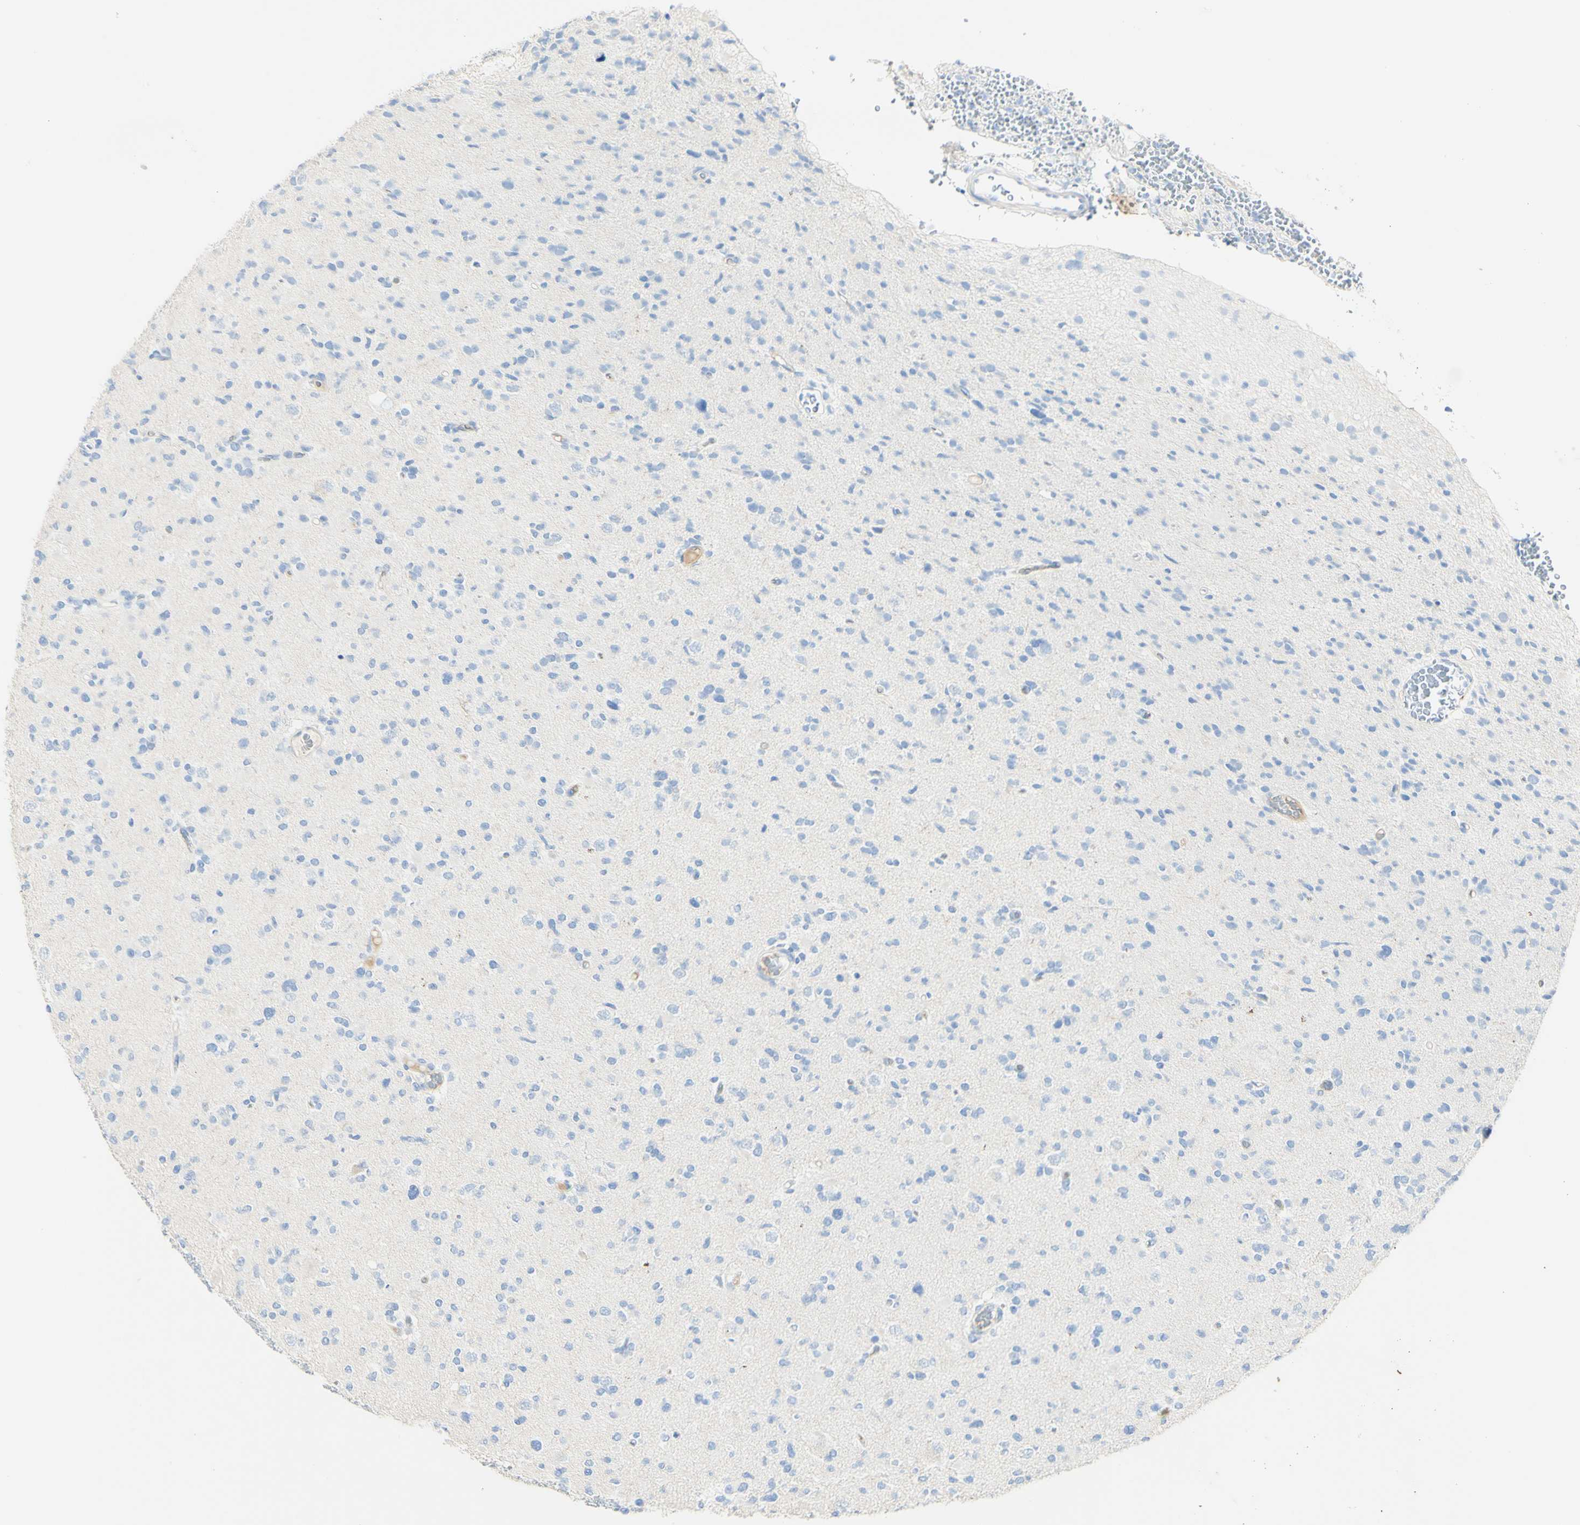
{"staining": {"intensity": "negative", "quantity": "none", "location": "none"}, "tissue": "glioma", "cell_type": "Tumor cells", "image_type": "cancer", "snomed": [{"axis": "morphology", "description": "Glioma, malignant, Low grade"}, {"axis": "topography", "description": "Brain"}], "caption": "An image of malignant glioma (low-grade) stained for a protein reveals no brown staining in tumor cells.", "gene": "PIGR", "patient": {"sex": "female", "age": 22}}